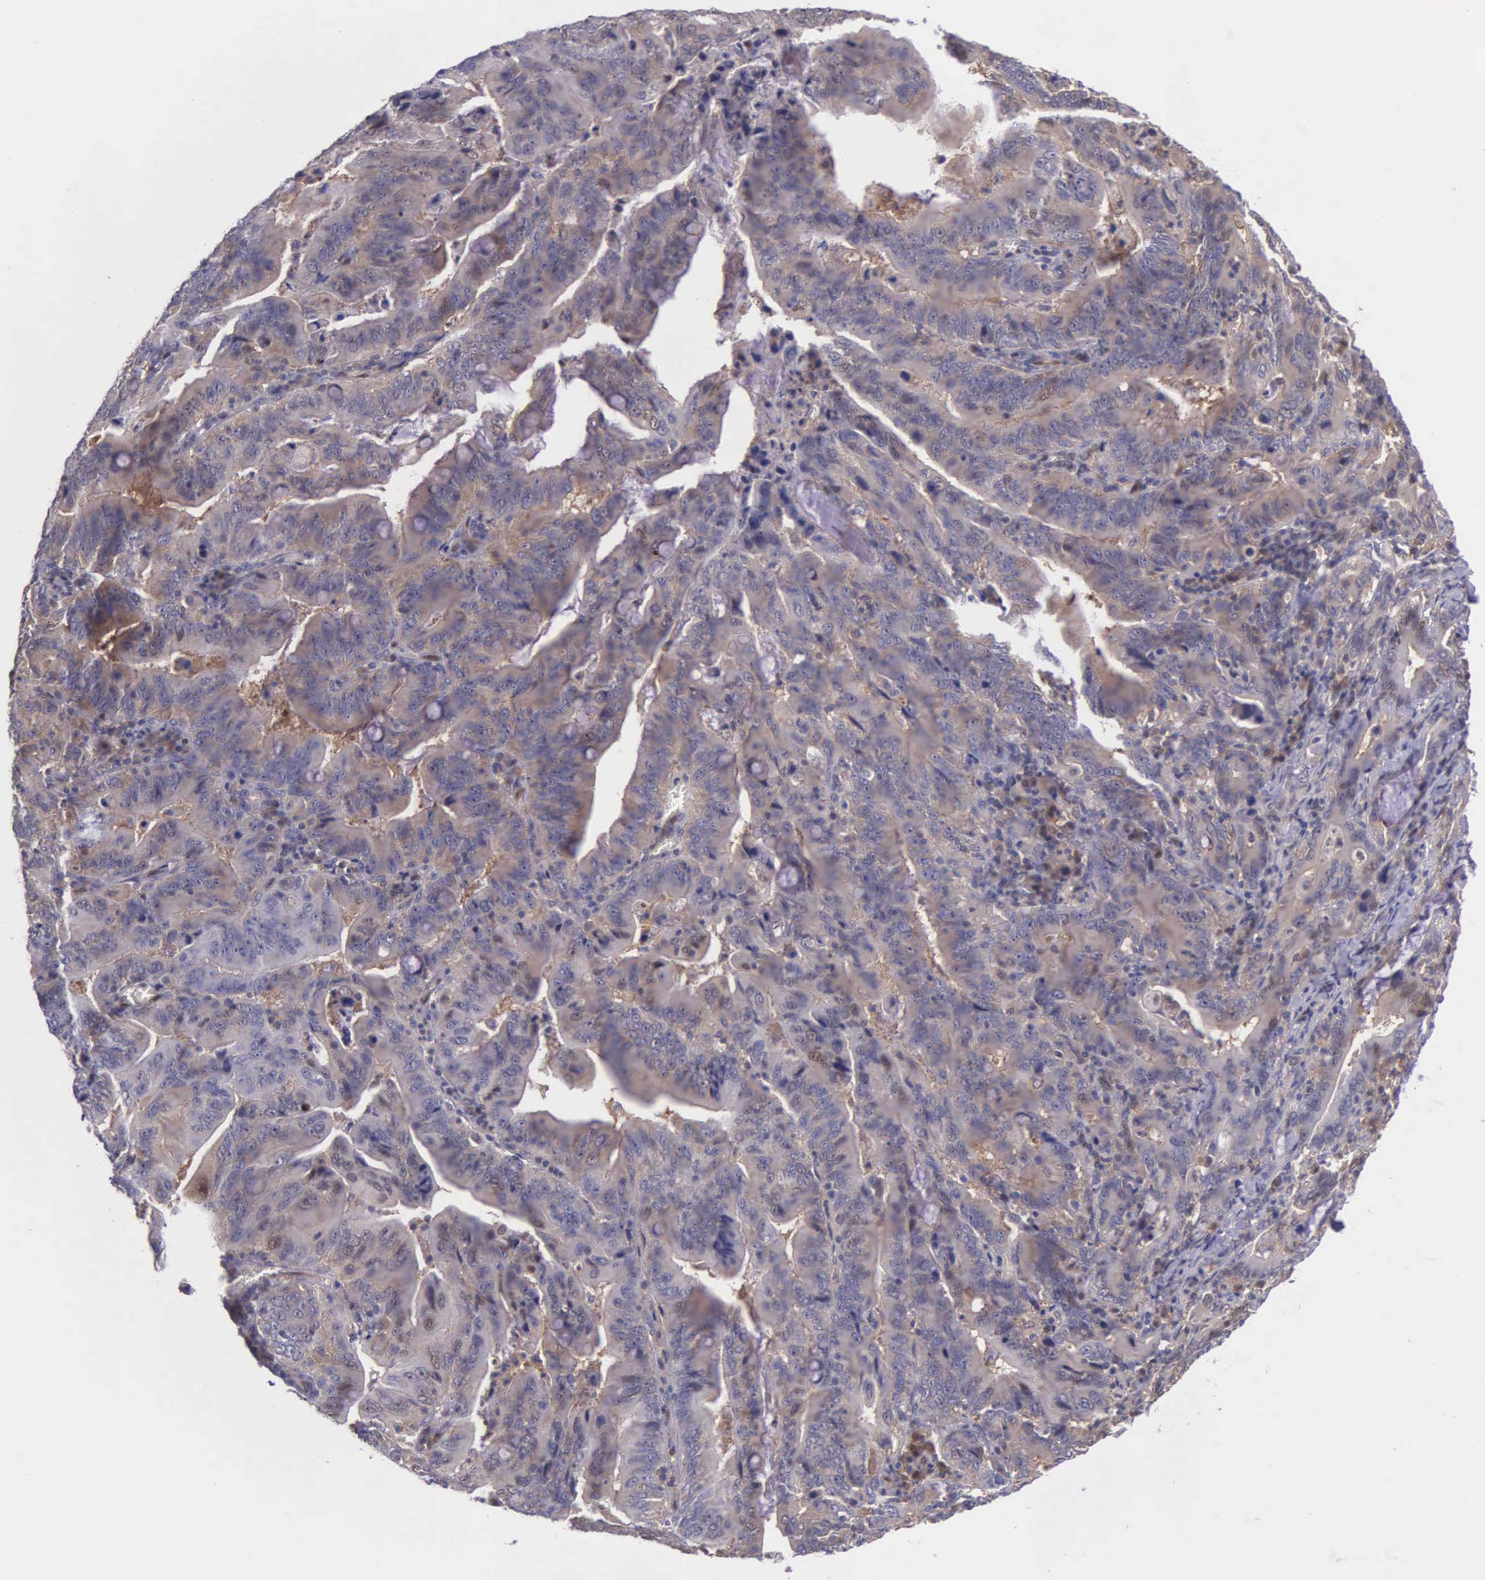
{"staining": {"intensity": "moderate", "quantity": ">75%", "location": "cytoplasmic/membranous"}, "tissue": "stomach cancer", "cell_type": "Tumor cells", "image_type": "cancer", "snomed": [{"axis": "morphology", "description": "Adenocarcinoma, NOS"}, {"axis": "topography", "description": "Stomach, upper"}], "caption": "Tumor cells exhibit medium levels of moderate cytoplasmic/membranous positivity in approximately >75% of cells in human stomach adenocarcinoma.", "gene": "GMPR2", "patient": {"sex": "male", "age": 63}}